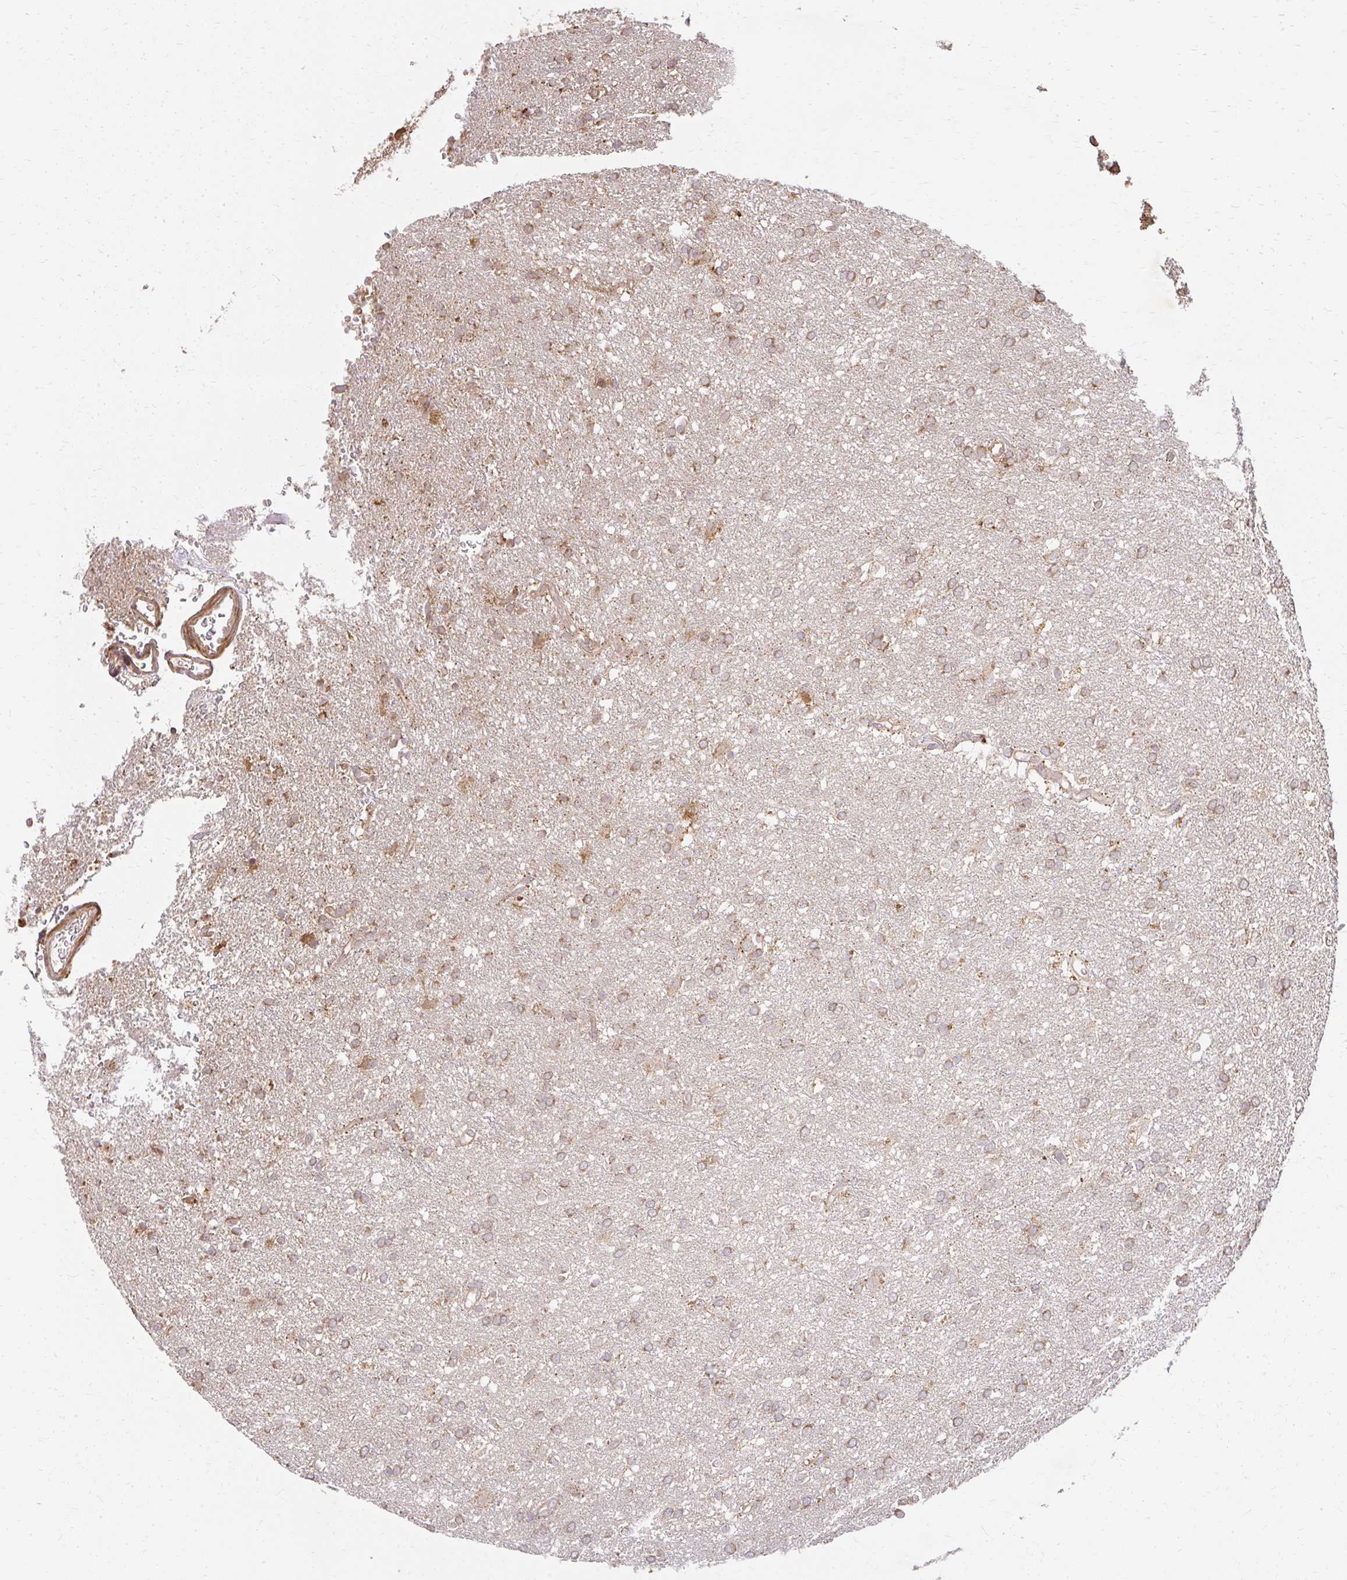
{"staining": {"intensity": "moderate", "quantity": ">75%", "location": "cytoplasmic/membranous"}, "tissue": "glioma", "cell_type": "Tumor cells", "image_type": "cancer", "snomed": [{"axis": "morphology", "description": "Glioma, malignant, Low grade"}, {"axis": "topography", "description": "Brain"}], "caption": "Moderate cytoplasmic/membranous positivity is appreciated in about >75% of tumor cells in low-grade glioma (malignant). Nuclei are stained in blue.", "gene": "GNS", "patient": {"sex": "female", "age": 33}}